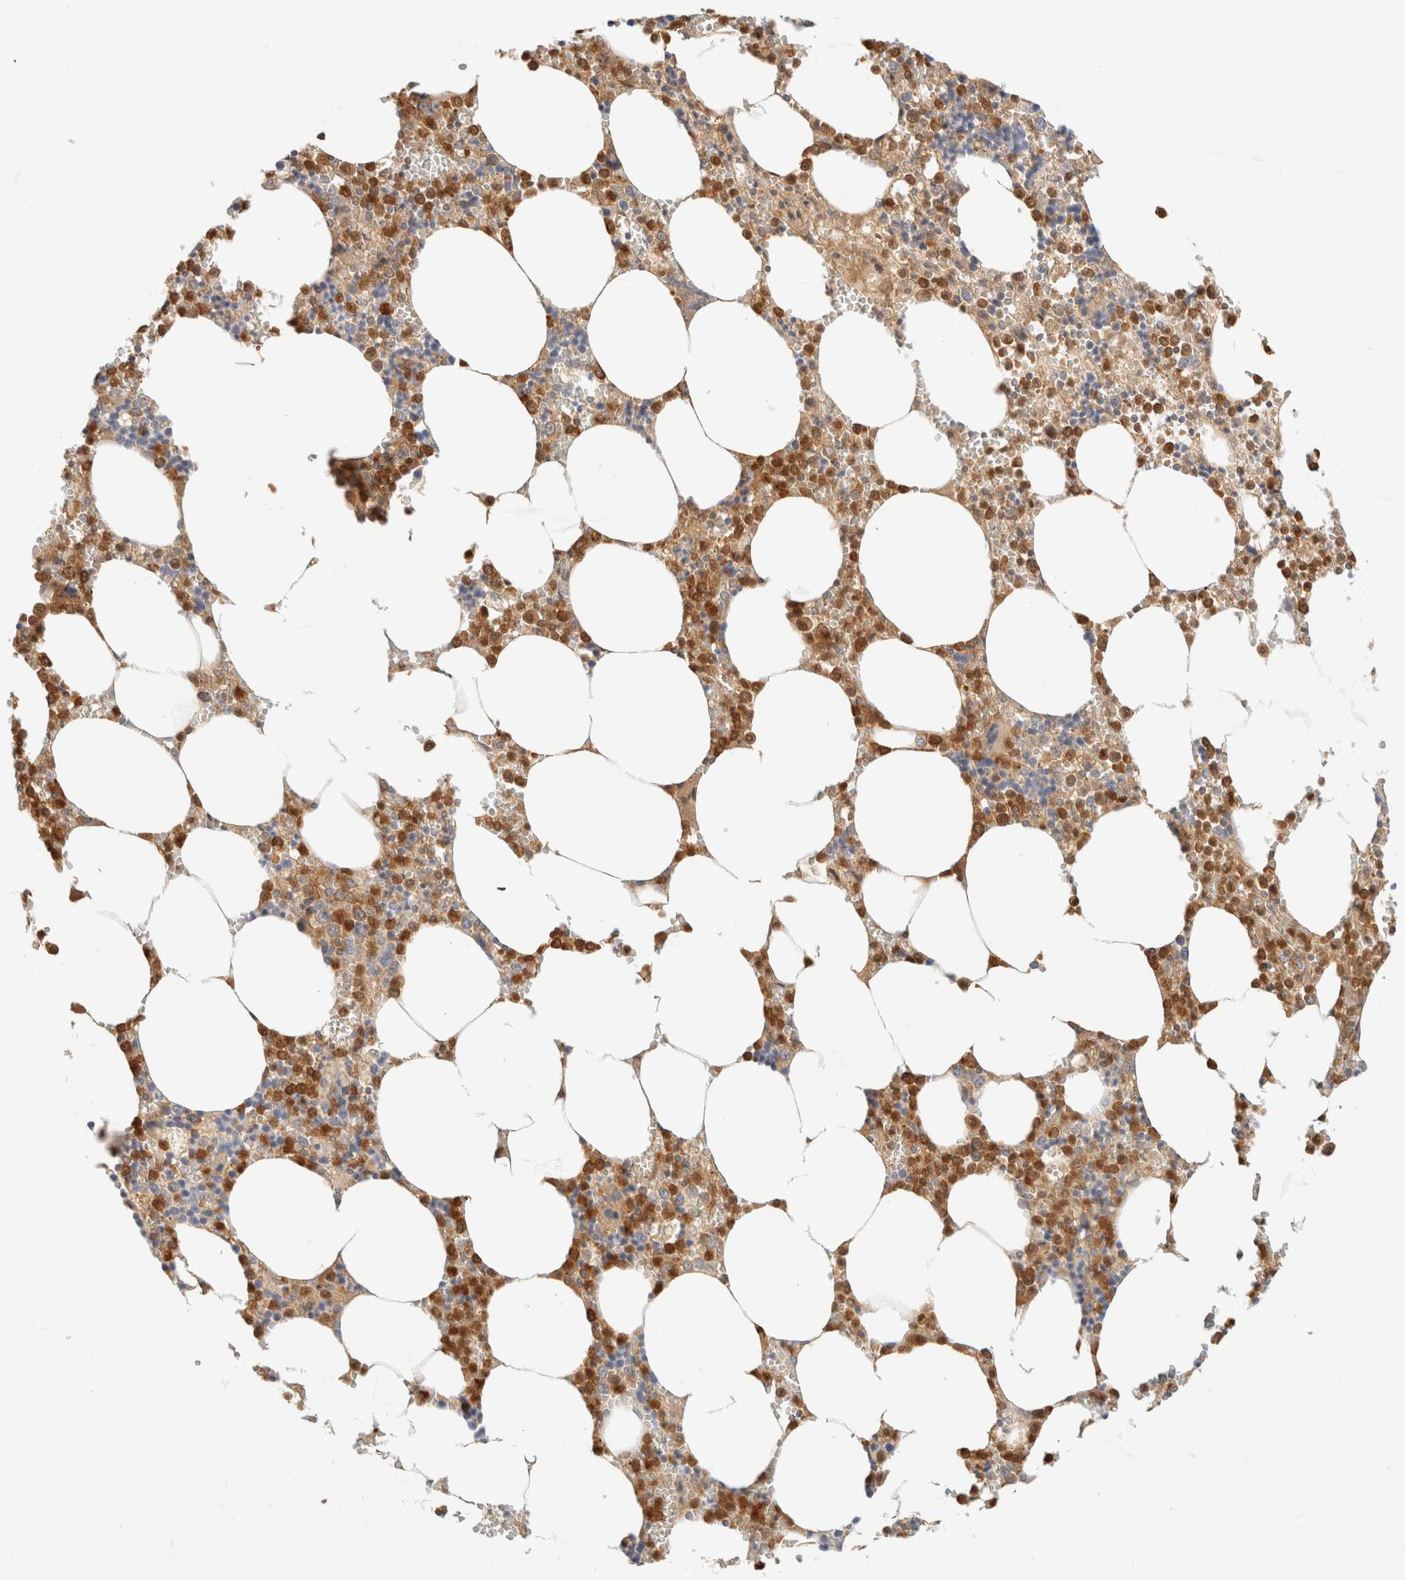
{"staining": {"intensity": "moderate", "quantity": ">75%", "location": "cytoplasmic/membranous,nuclear"}, "tissue": "bone marrow", "cell_type": "Hematopoietic cells", "image_type": "normal", "snomed": [{"axis": "morphology", "description": "Normal tissue, NOS"}, {"axis": "topography", "description": "Bone marrow"}], "caption": "Bone marrow stained for a protein exhibits moderate cytoplasmic/membranous,nuclear positivity in hematopoietic cells. (Stains: DAB (3,3'-diaminobenzidine) in brown, nuclei in blue, Microscopy: brightfield microscopy at high magnification).", "gene": "GPI", "patient": {"sex": "male", "age": 70}}